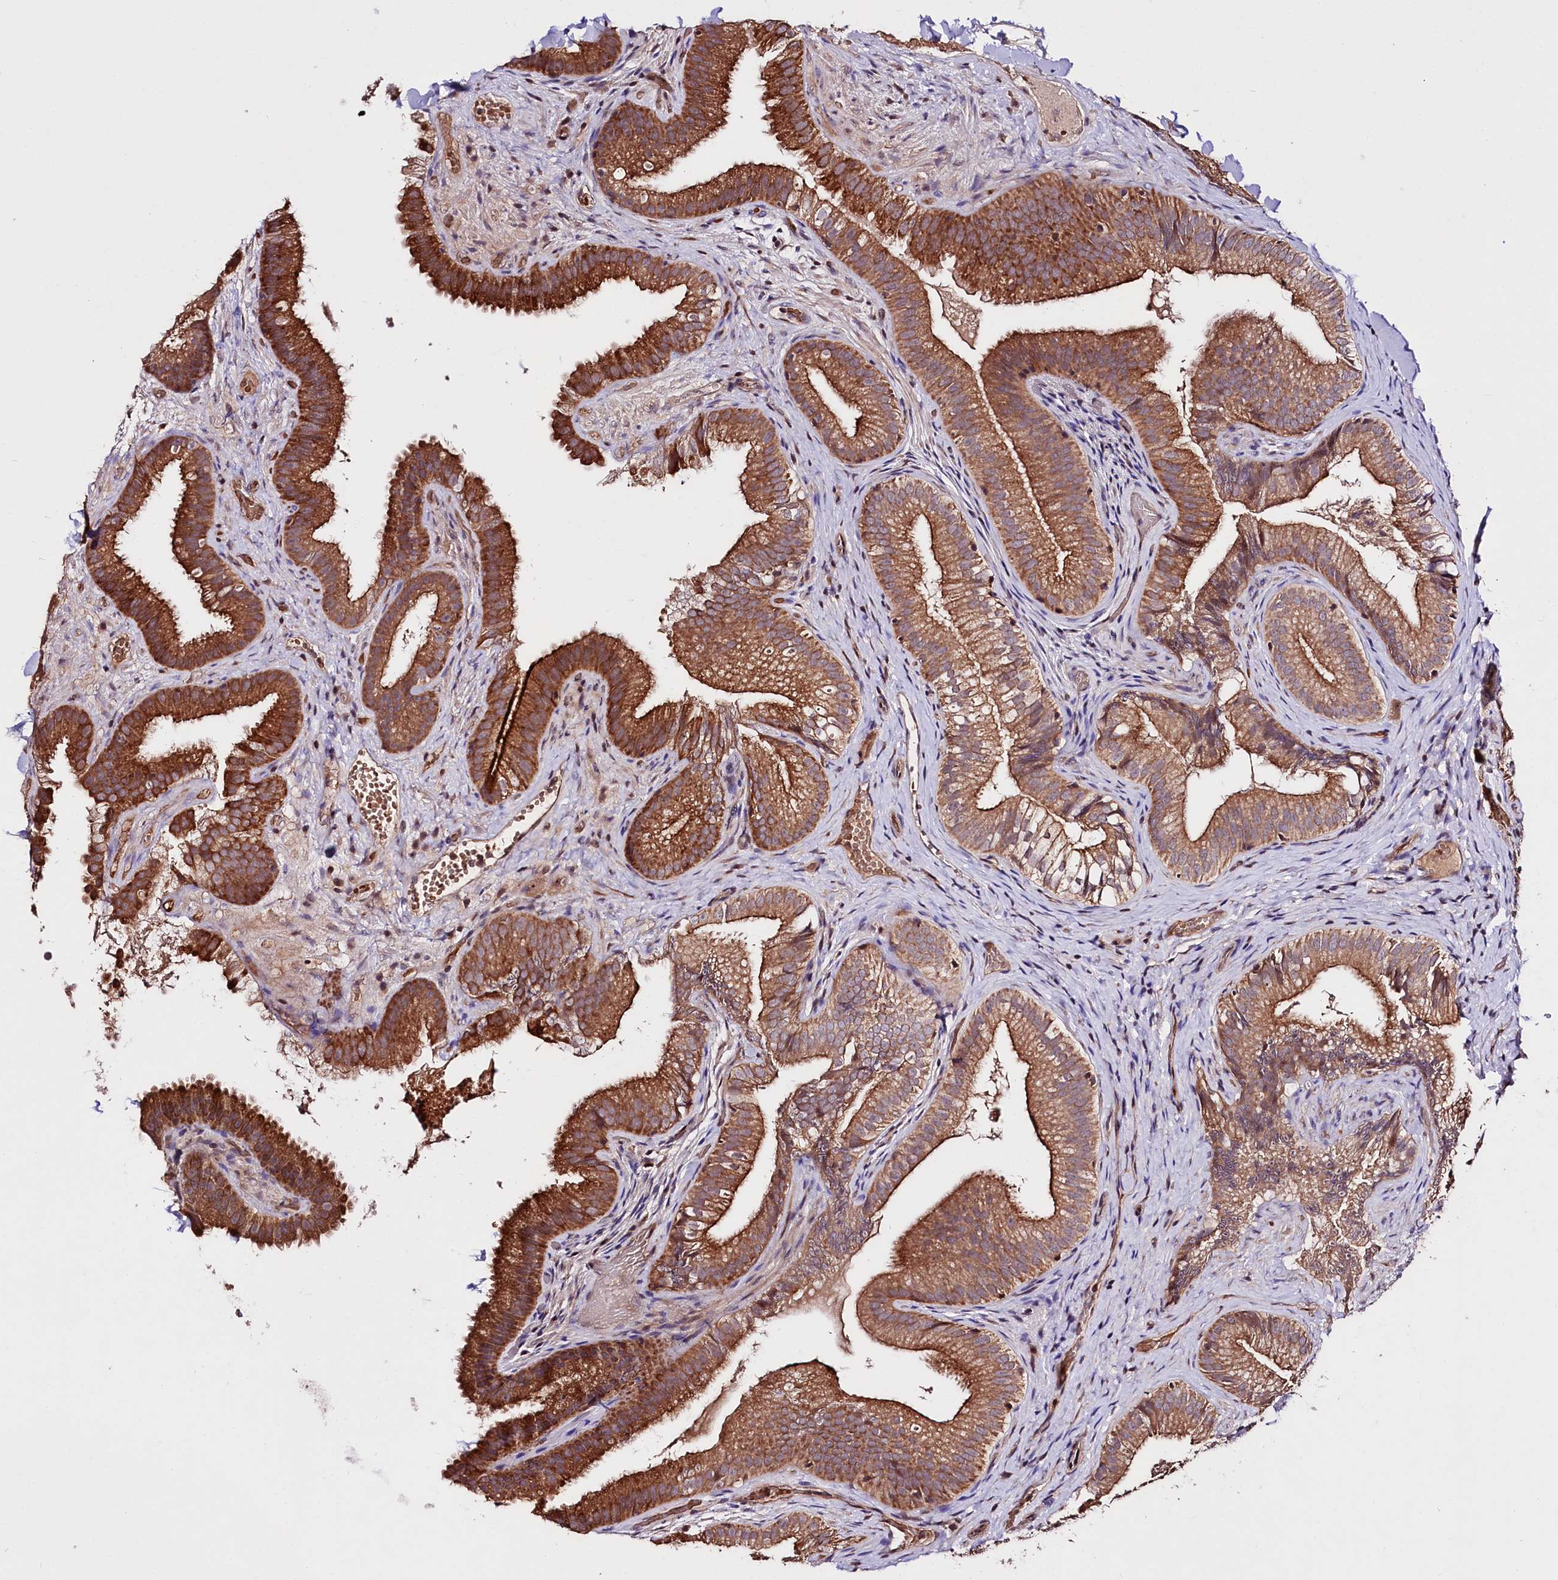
{"staining": {"intensity": "strong", "quantity": ">75%", "location": "cytoplasmic/membranous"}, "tissue": "gallbladder", "cell_type": "Glandular cells", "image_type": "normal", "snomed": [{"axis": "morphology", "description": "Normal tissue, NOS"}, {"axis": "topography", "description": "Gallbladder"}], "caption": "This image demonstrates normal gallbladder stained with immunohistochemistry to label a protein in brown. The cytoplasmic/membranous of glandular cells show strong positivity for the protein. Nuclei are counter-stained blue.", "gene": "TAFAZZIN", "patient": {"sex": "female", "age": 30}}